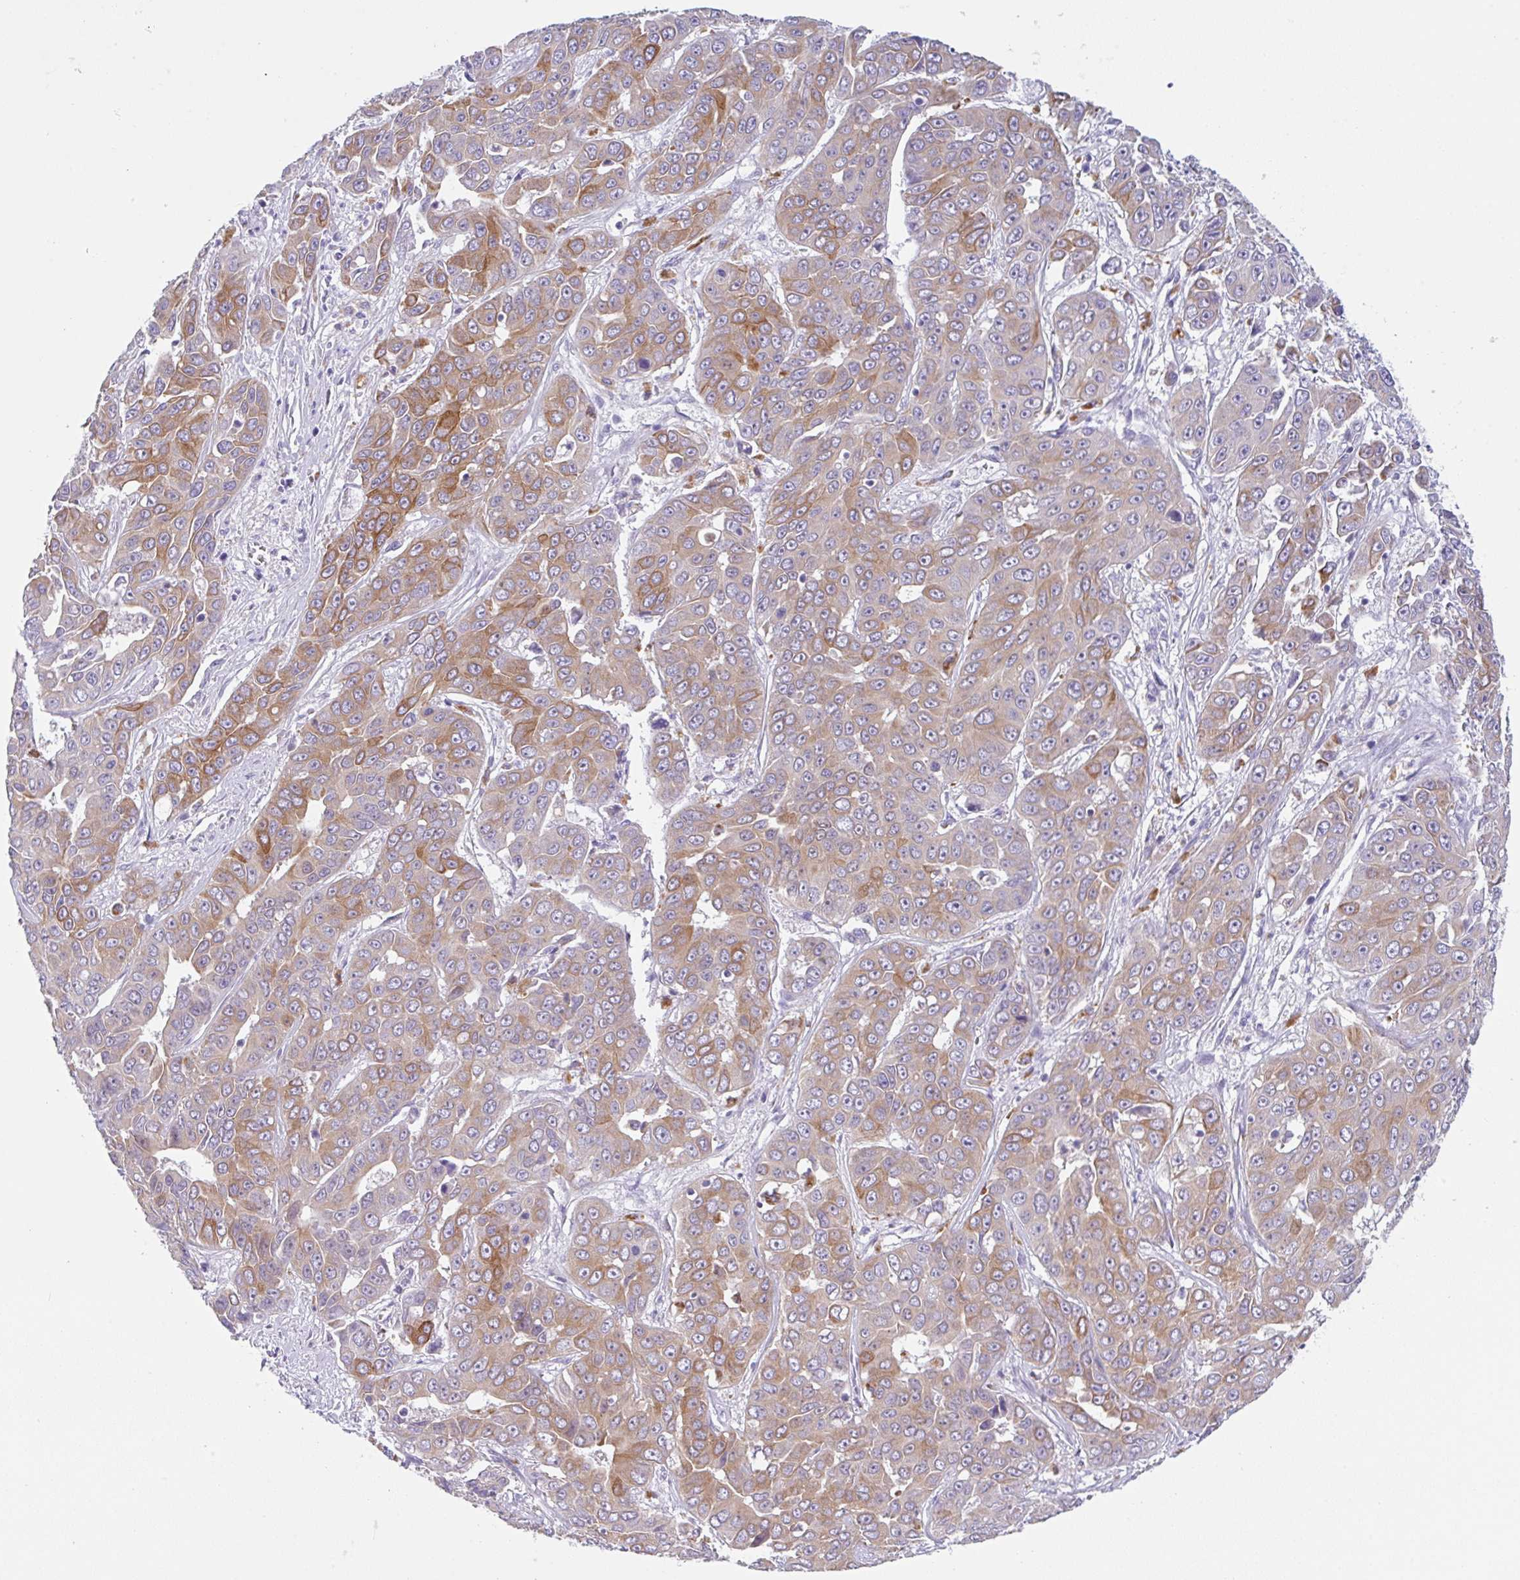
{"staining": {"intensity": "moderate", "quantity": "25%-75%", "location": "cytoplasmic/membranous"}, "tissue": "liver cancer", "cell_type": "Tumor cells", "image_type": "cancer", "snomed": [{"axis": "morphology", "description": "Cholangiocarcinoma"}, {"axis": "topography", "description": "Liver"}], "caption": "A brown stain labels moderate cytoplasmic/membranous expression of a protein in human liver cholangiocarcinoma tumor cells.", "gene": "TRAF4", "patient": {"sex": "female", "age": 52}}